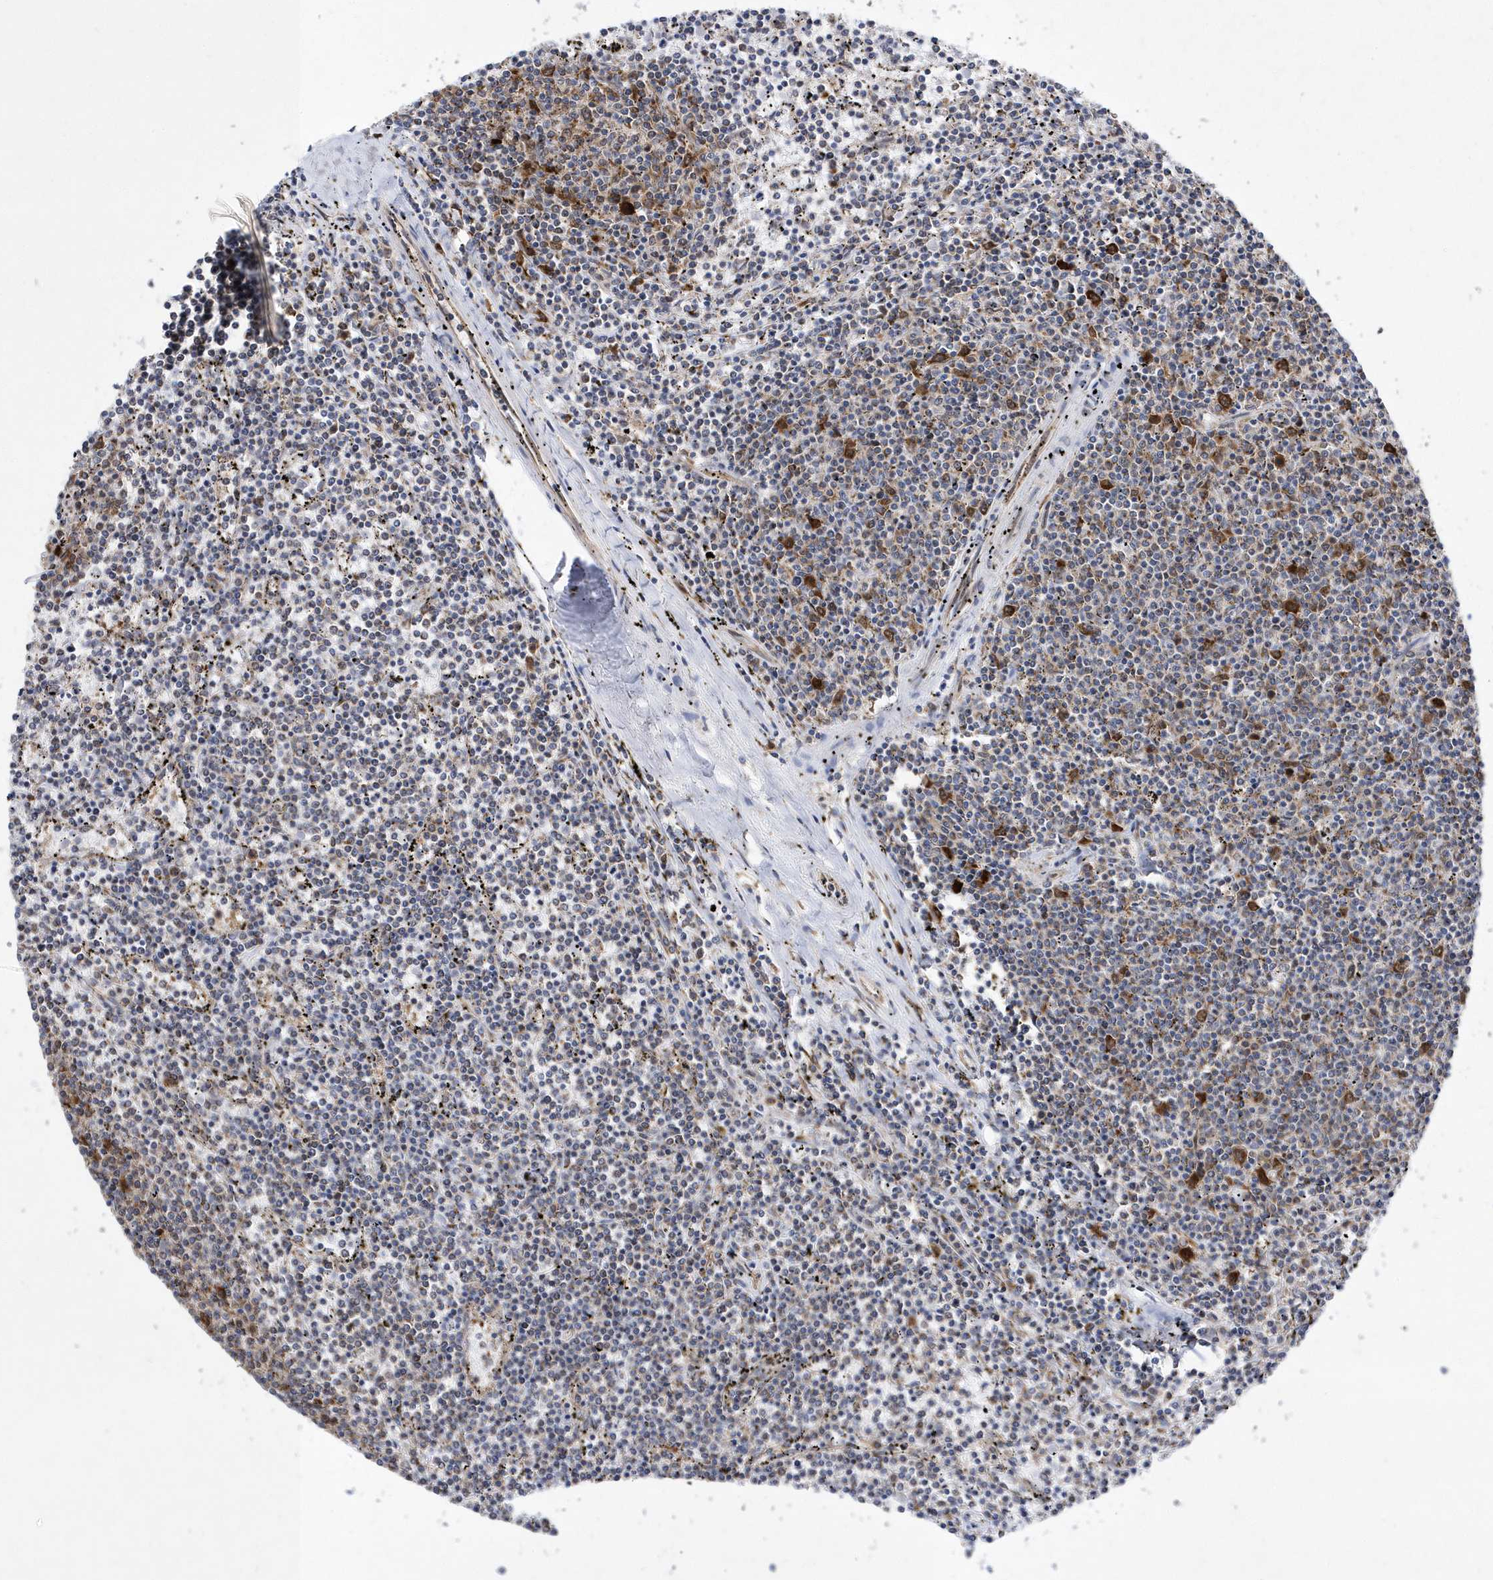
{"staining": {"intensity": "negative", "quantity": "none", "location": "none"}, "tissue": "lymphoma", "cell_type": "Tumor cells", "image_type": "cancer", "snomed": [{"axis": "morphology", "description": "Malignant lymphoma, non-Hodgkin's type, Low grade"}, {"axis": "topography", "description": "Spleen"}], "caption": "Micrograph shows no significant protein expression in tumor cells of malignant lymphoma, non-Hodgkin's type (low-grade).", "gene": "JKAMP", "patient": {"sex": "female", "age": 50}}